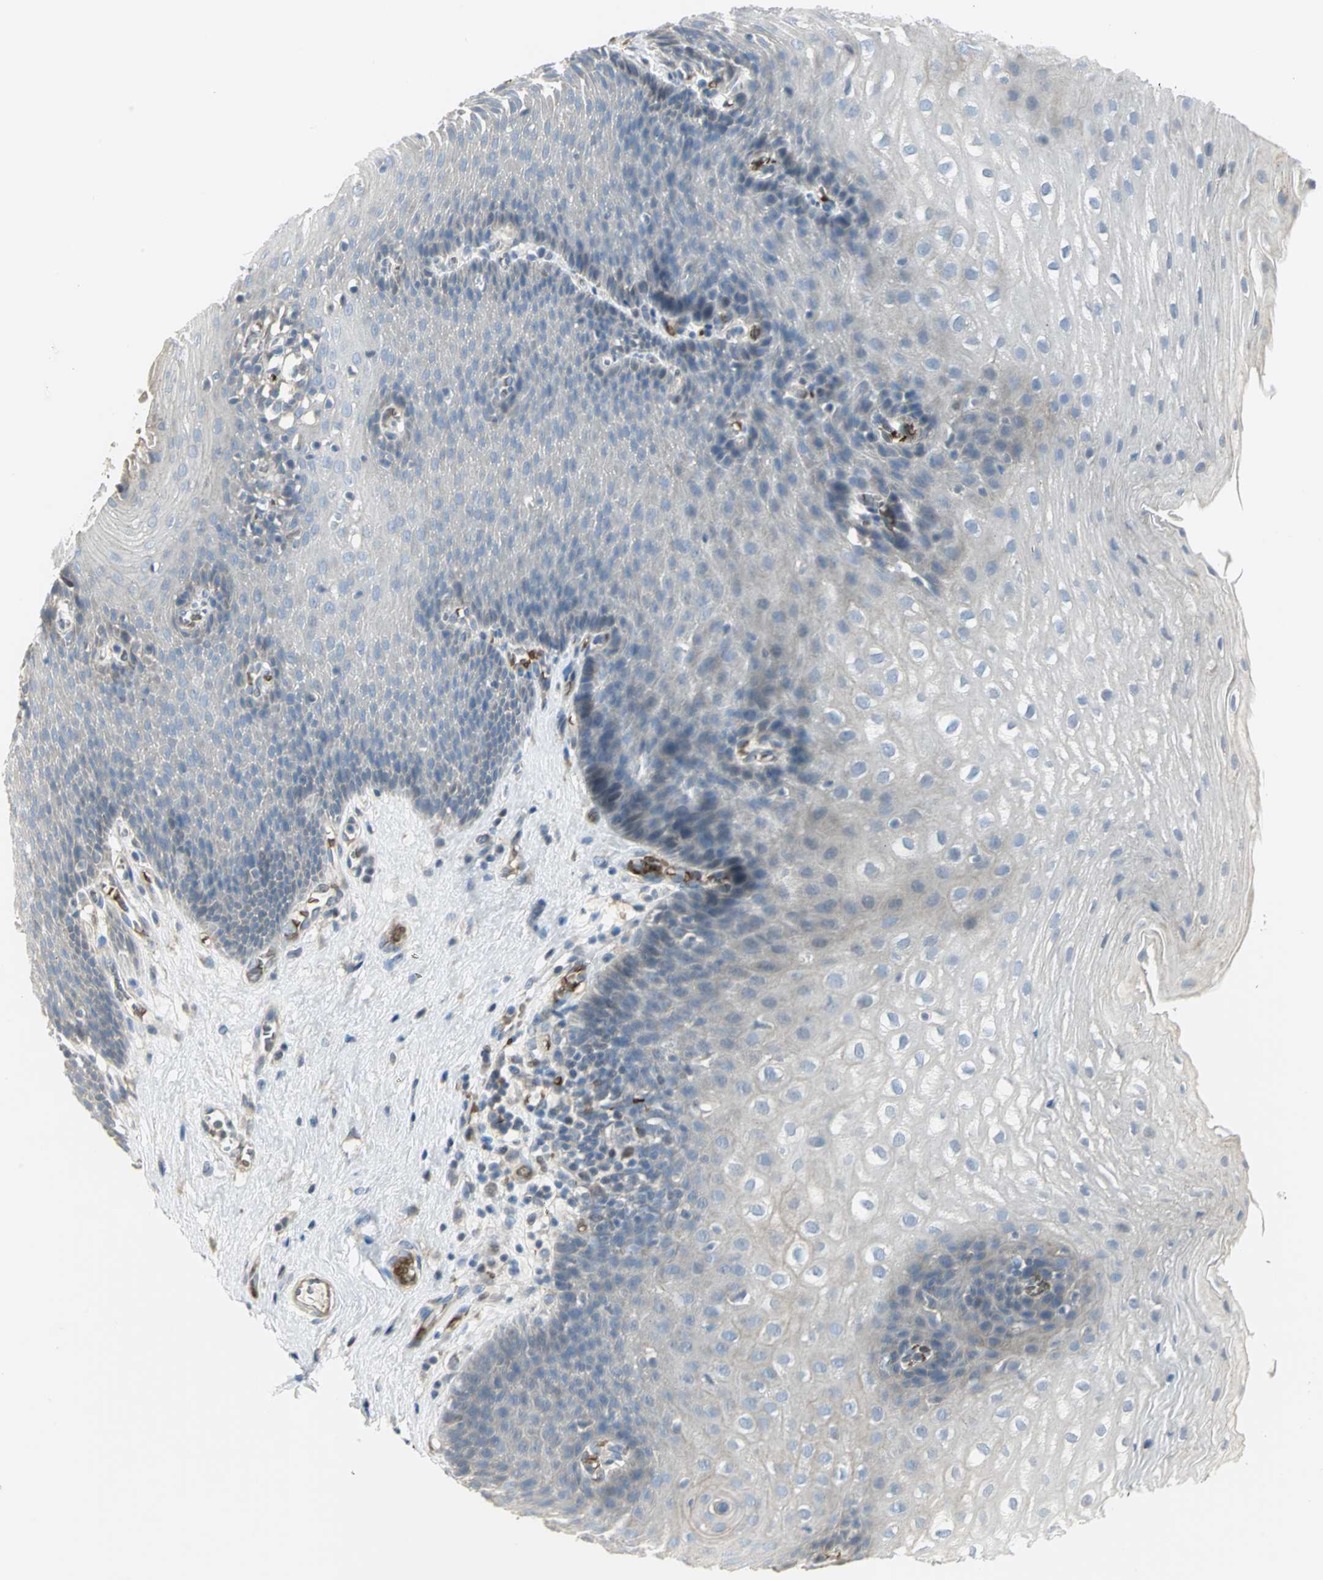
{"staining": {"intensity": "negative", "quantity": "none", "location": "none"}, "tissue": "esophagus", "cell_type": "Squamous epithelial cells", "image_type": "normal", "snomed": [{"axis": "morphology", "description": "Normal tissue, NOS"}, {"axis": "topography", "description": "Esophagus"}], "caption": "The photomicrograph shows no staining of squamous epithelial cells in benign esophagus. Nuclei are stained in blue.", "gene": "ANK1", "patient": {"sex": "male", "age": 48}}